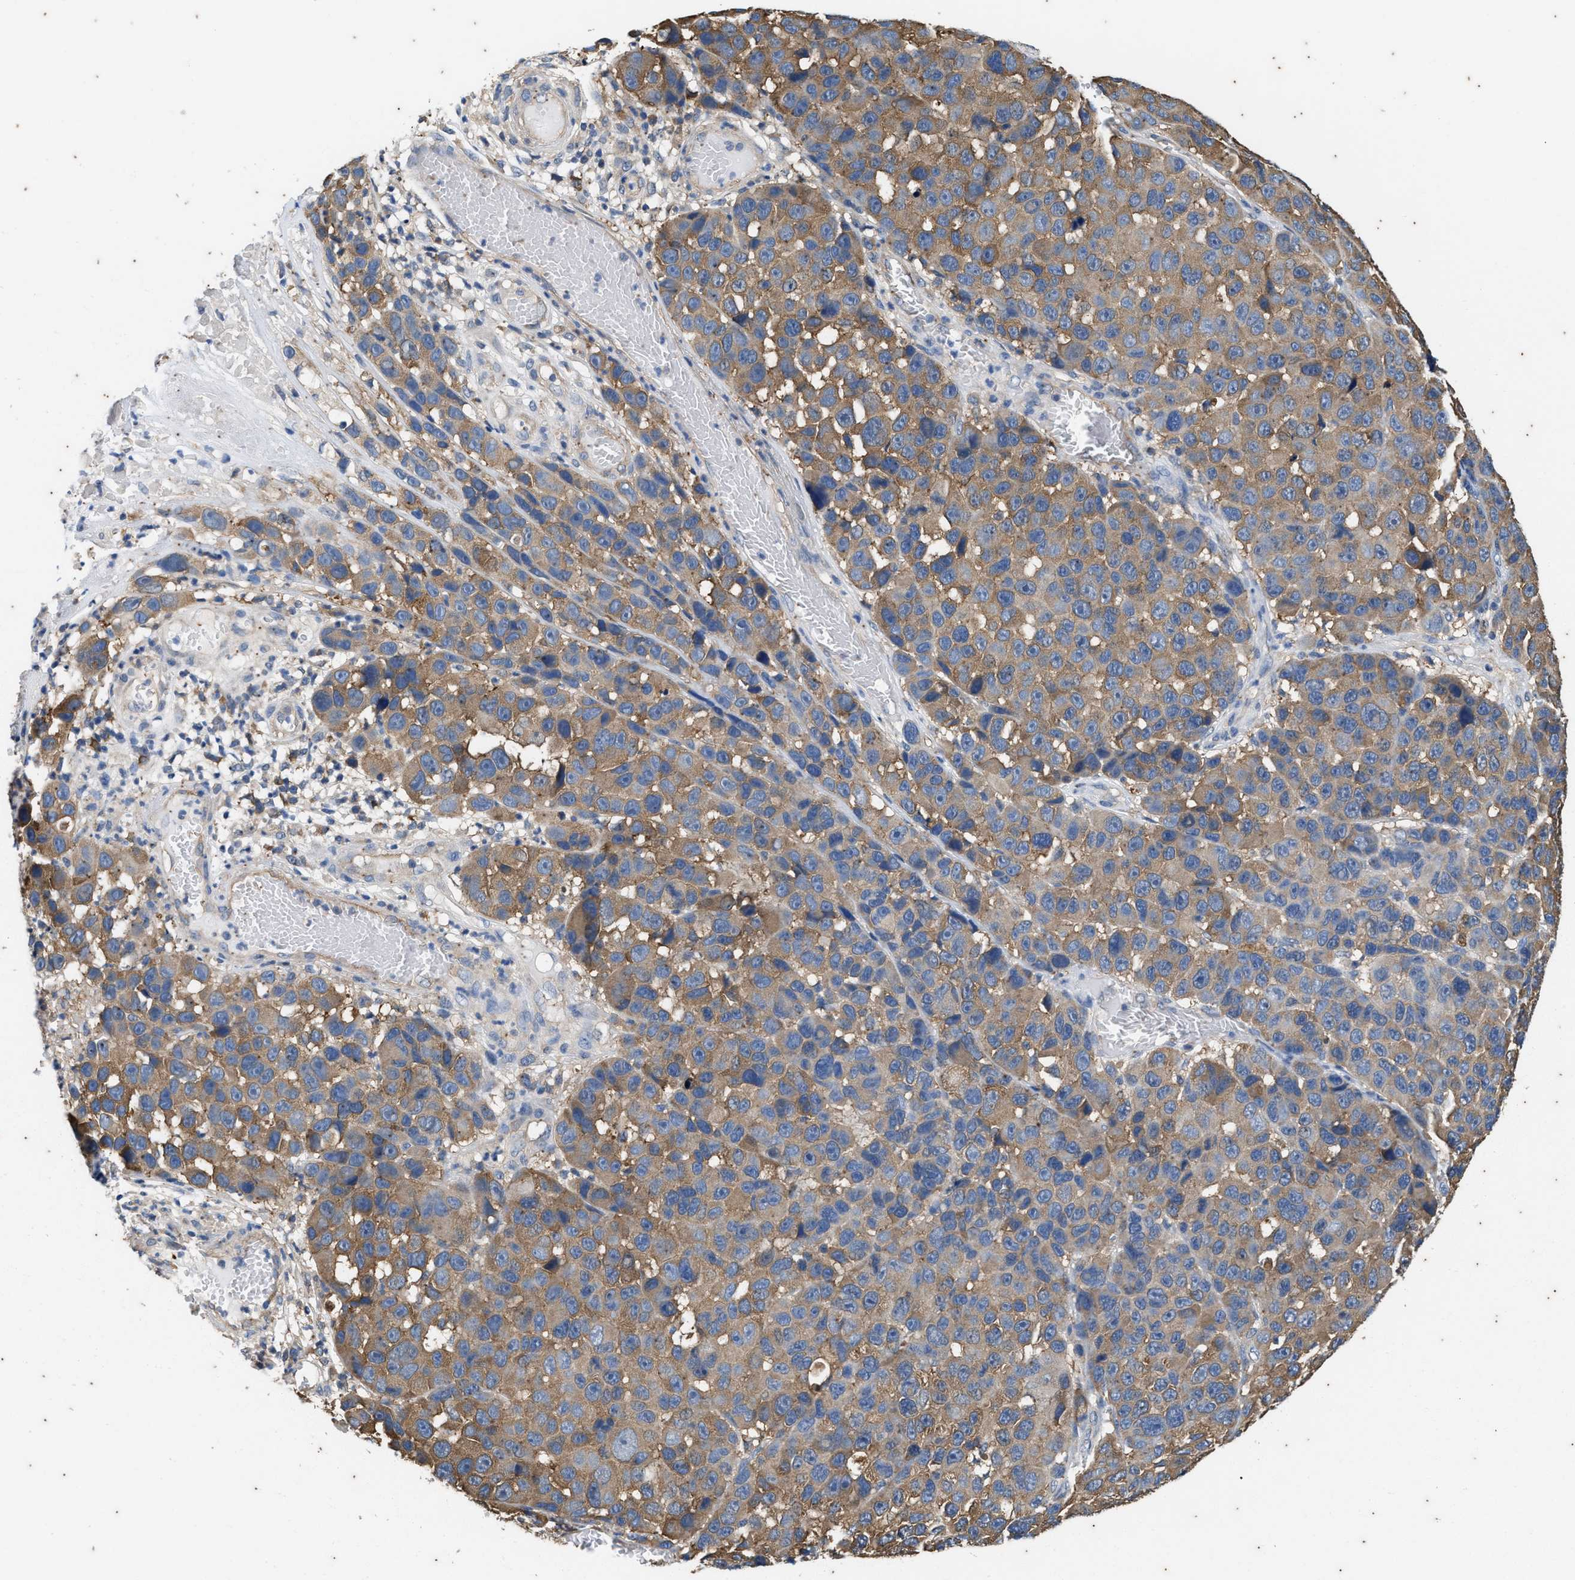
{"staining": {"intensity": "moderate", "quantity": ">75%", "location": "cytoplasmic/membranous"}, "tissue": "melanoma", "cell_type": "Tumor cells", "image_type": "cancer", "snomed": [{"axis": "morphology", "description": "Malignant melanoma, NOS"}, {"axis": "topography", "description": "Skin"}], "caption": "Human melanoma stained for a protein (brown) demonstrates moderate cytoplasmic/membranous positive positivity in approximately >75% of tumor cells.", "gene": "COX19", "patient": {"sex": "male", "age": 53}}